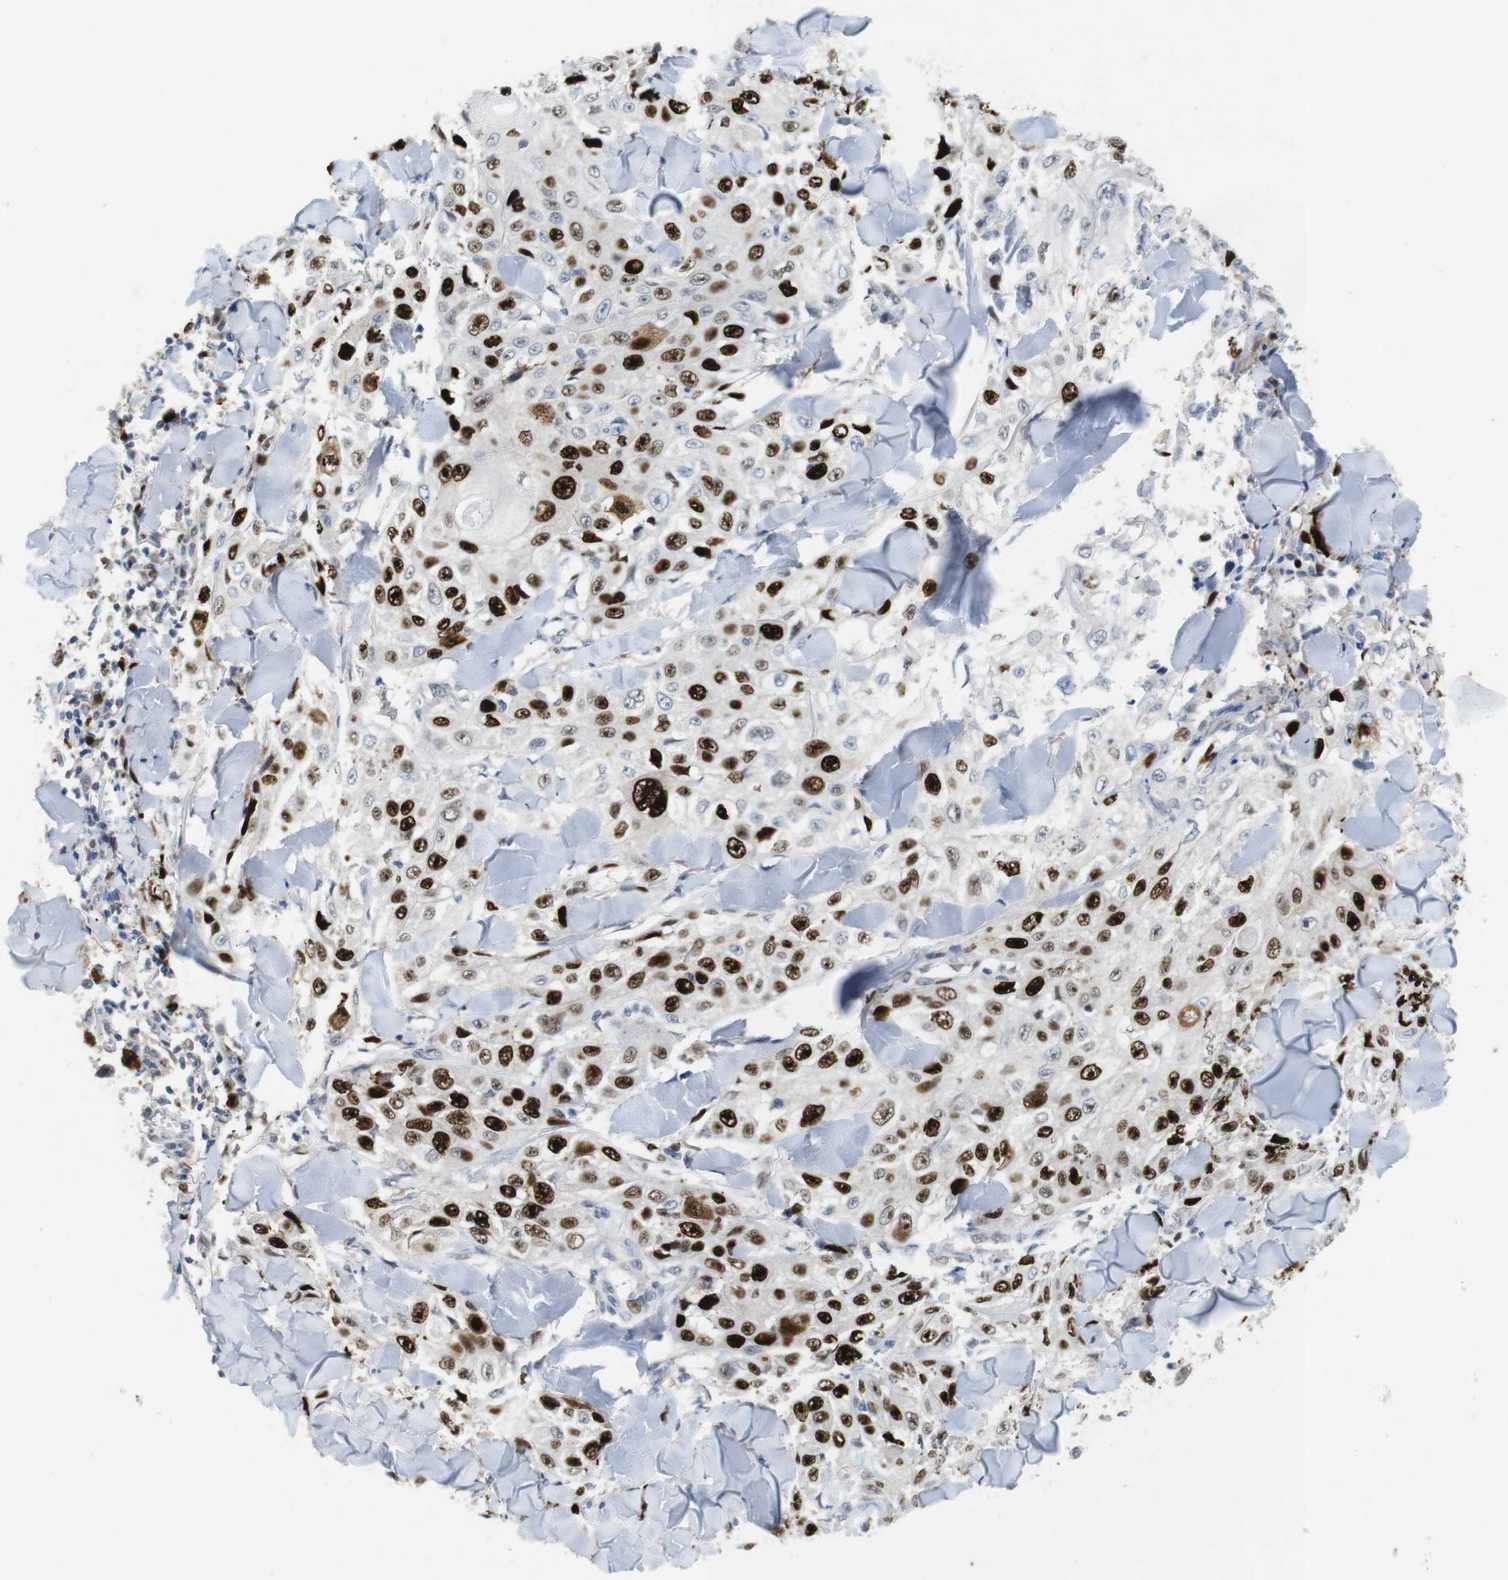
{"staining": {"intensity": "strong", "quantity": ">75%", "location": "nuclear"}, "tissue": "skin cancer", "cell_type": "Tumor cells", "image_type": "cancer", "snomed": [{"axis": "morphology", "description": "Squamous cell carcinoma, NOS"}, {"axis": "topography", "description": "Skin"}], "caption": "The immunohistochemical stain labels strong nuclear staining in tumor cells of skin cancer tissue.", "gene": "KPNA2", "patient": {"sex": "male", "age": 86}}